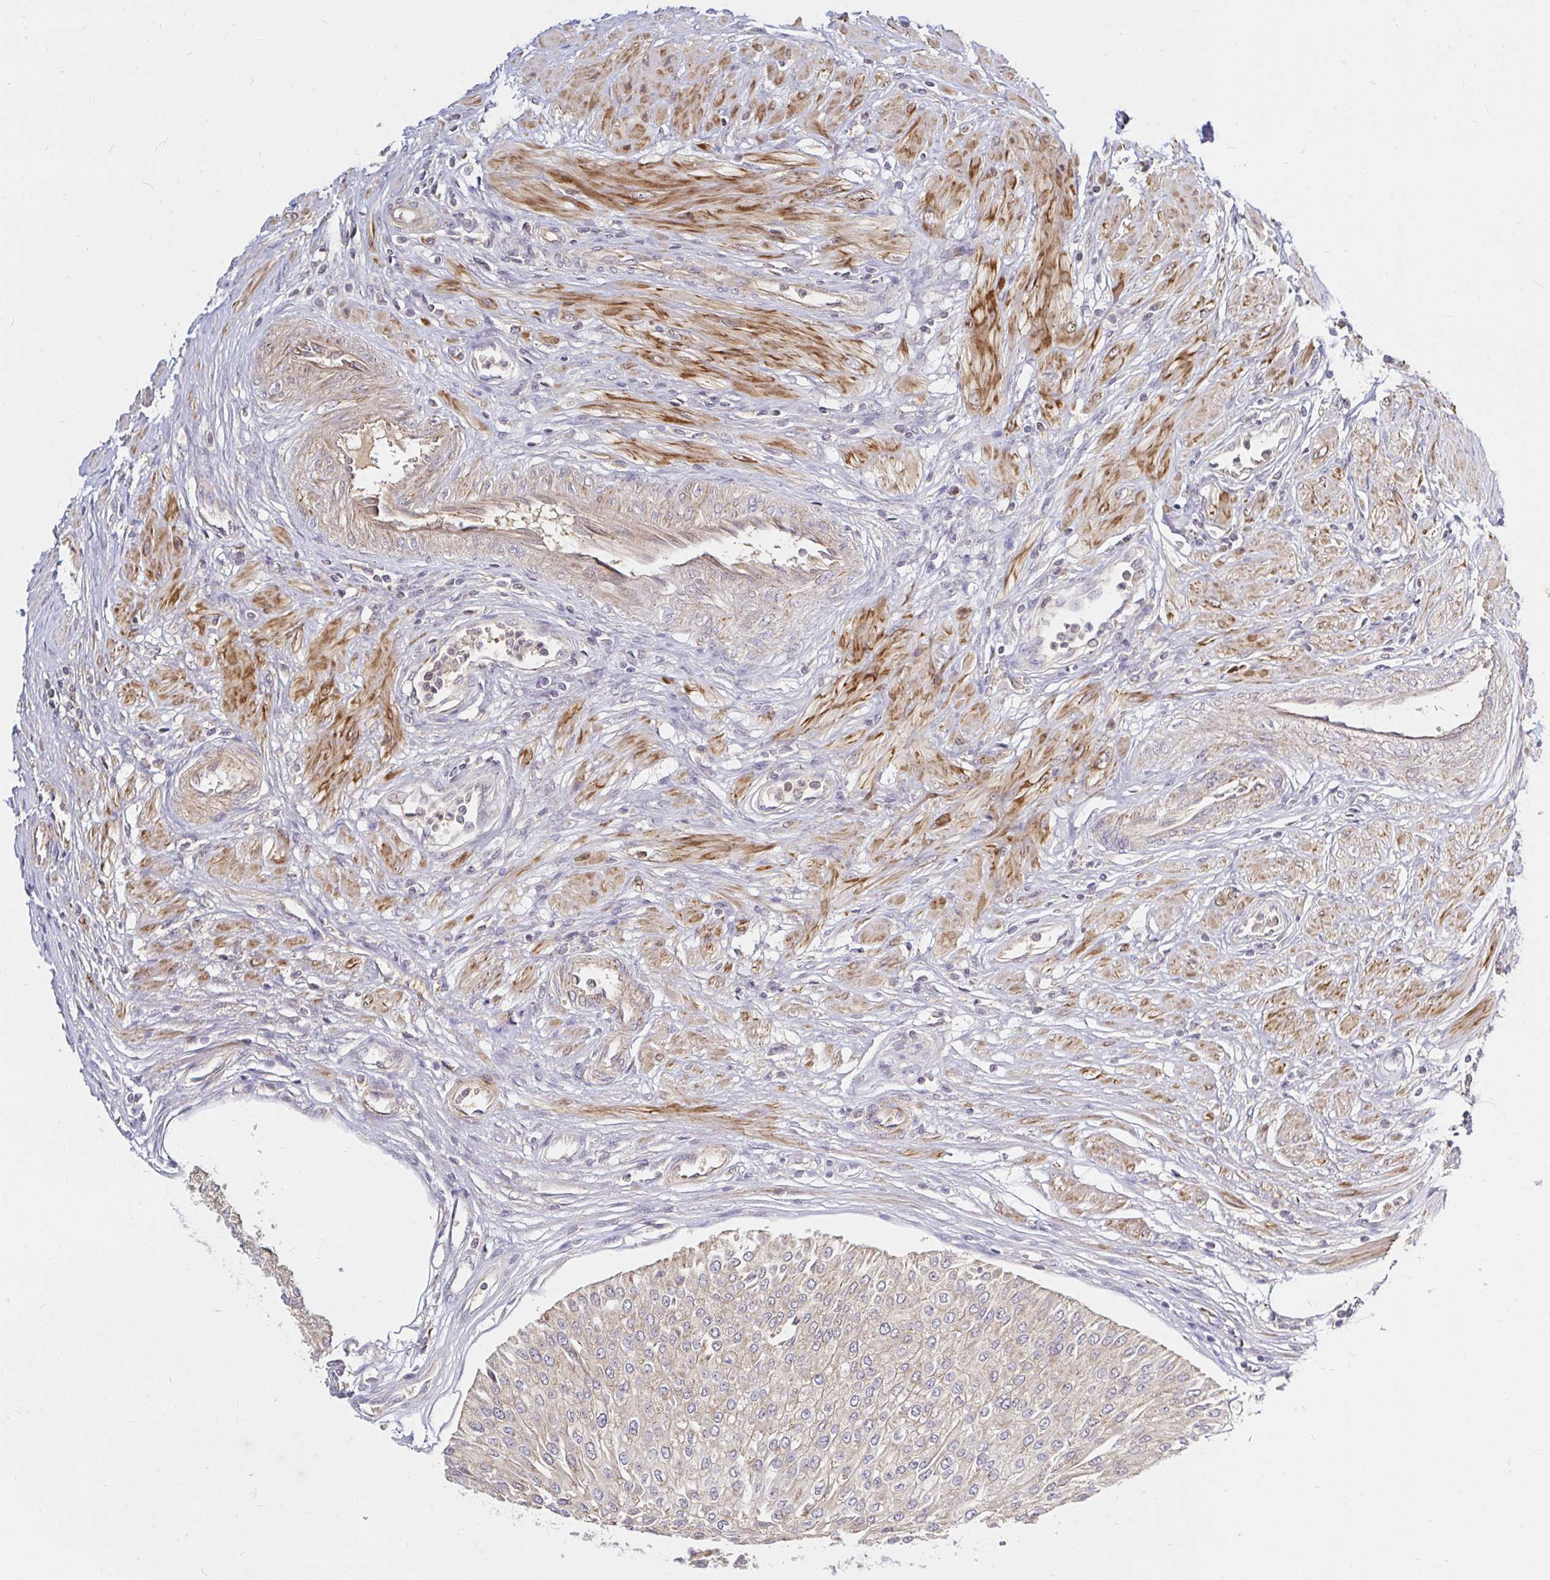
{"staining": {"intensity": "weak", "quantity": "25%-75%", "location": "cytoplasmic/membranous"}, "tissue": "urothelial cancer", "cell_type": "Tumor cells", "image_type": "cancer", "snomed": [{"axis": "morphology", "description": "Urothelial carcinoma, NOS"}, {"axis": "topography", "description": "Urinary bladder"}], "caption": "The image reveals staining of urothelial cancer, revealing weak cytoplasmic/membranous protein expression (brown color) within tumor cells. (IHC, brightfield microscopy, high magnification).", "gene": "ARHGEF37", "patient": {"sex": "male", "age": 67}}